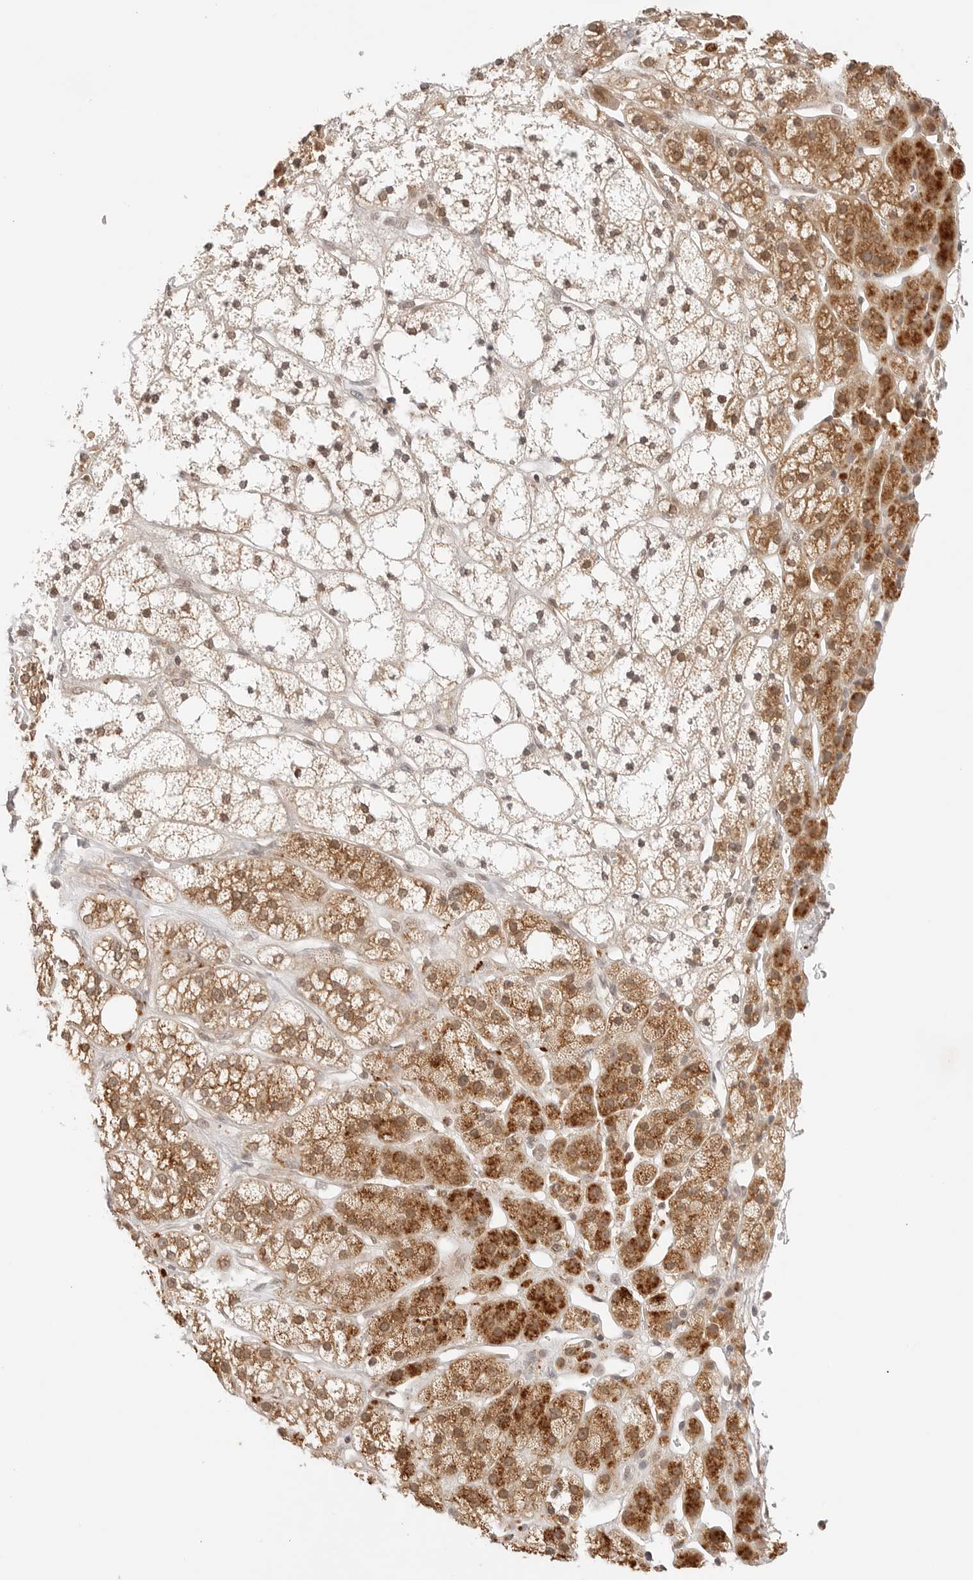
{"staining": {"intensity": "moderate", "quantity": ">75%", "location": "cytoplasmic/membranous,nuclear"}, "tissue": "adrenal gland", "cell_type": "Glandular cells", "image_type": "normal", "snomed": [{"axis": "morphology", "description": "Normal tissue, NOS"}, {"axis": "topography", "description": "Adrenal gland"}], "caption": "Glandular cells show medium levels of moderate cytoplasmic/membranous,nuclear expression in about >75% of cells in benign adrenal gland.", "gene": "GPR34", "patient": {"sex": "male", "age": 56}}